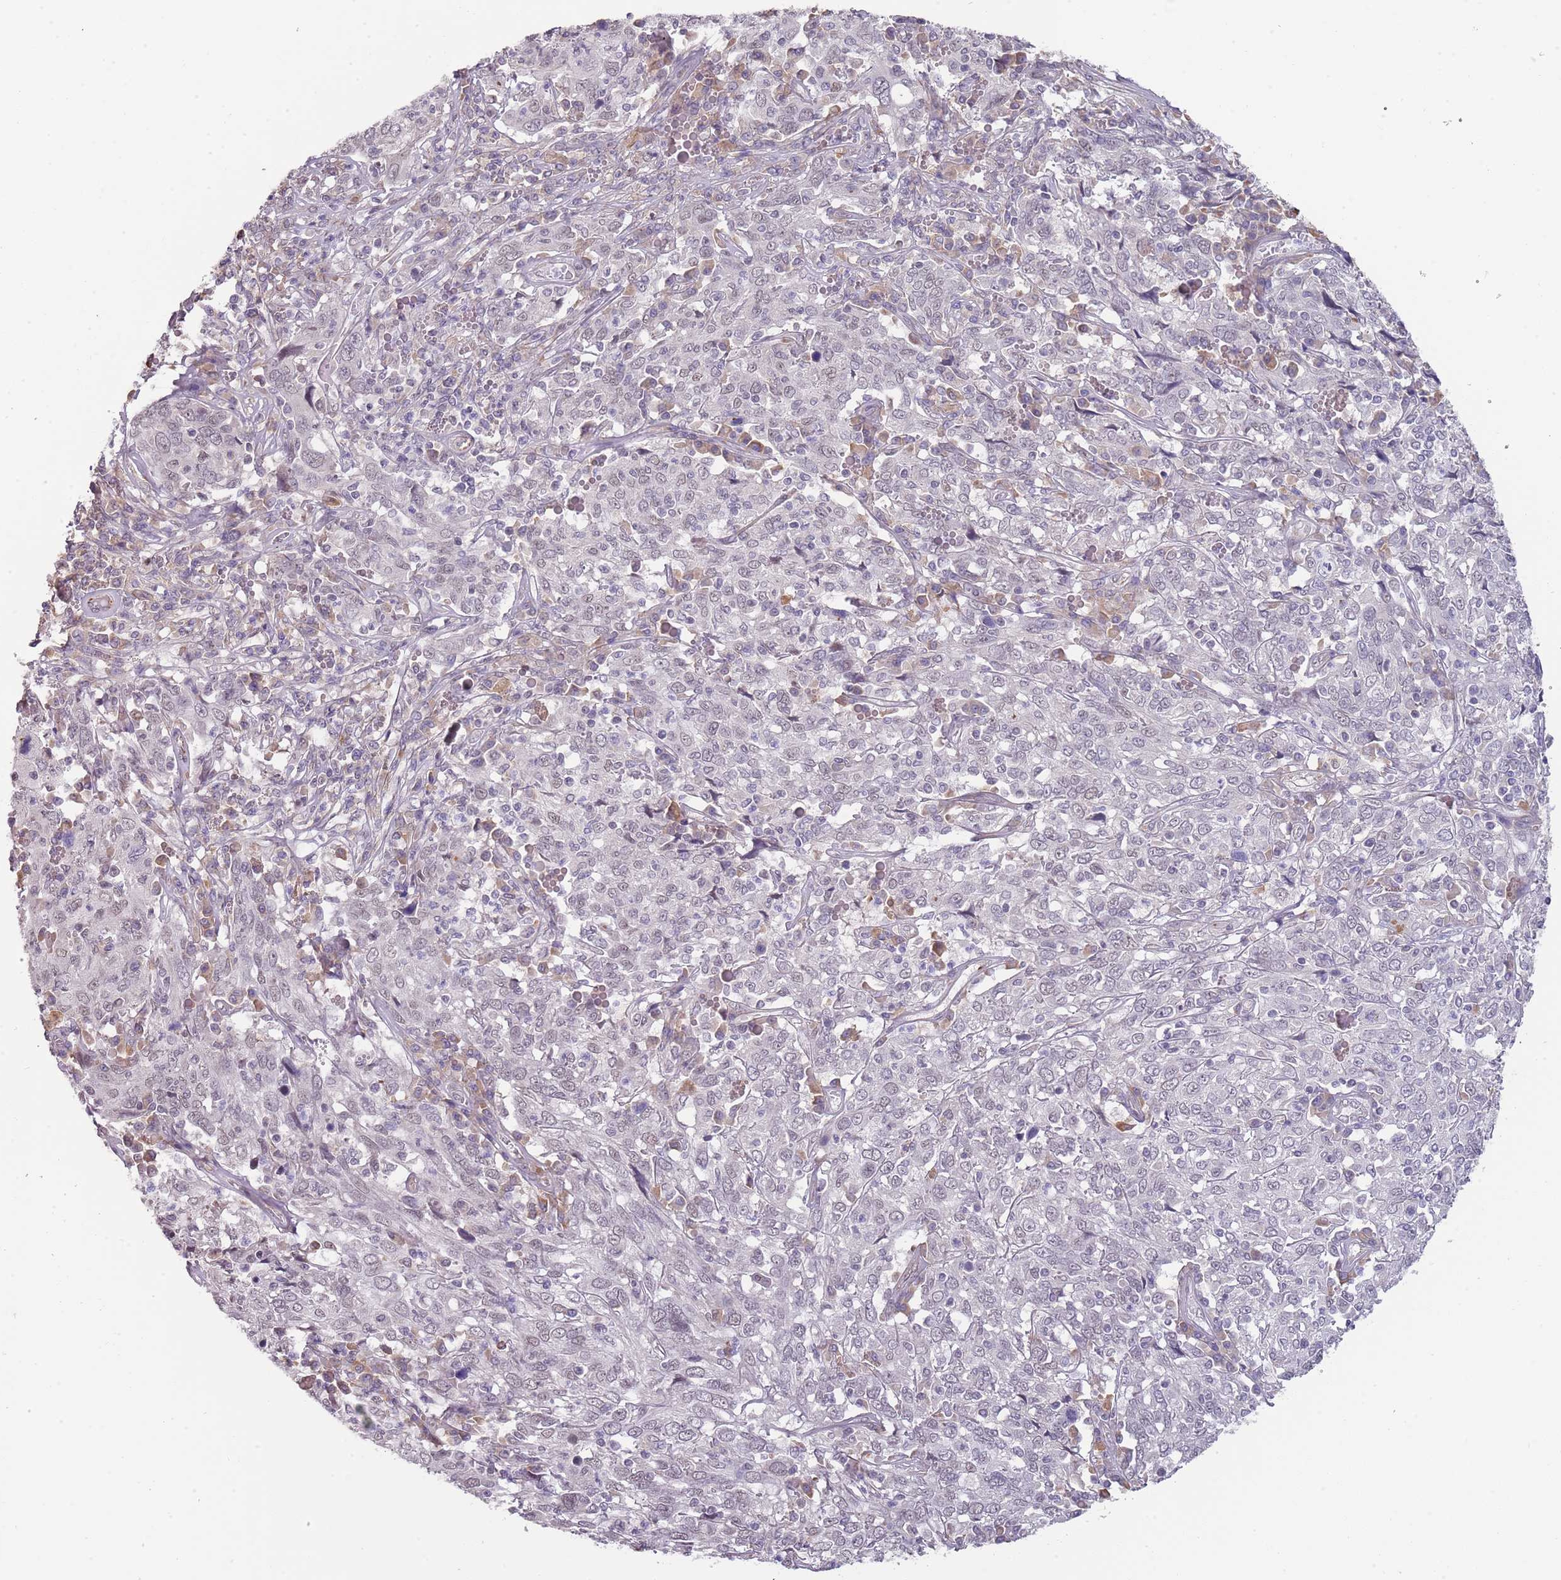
{"staining": {"intensity": "negative", "quantity": "none", "location": "none"}, "tissue": "cervical cancer", "cell_type": "Tumor cells", "image_type": "cancer", "snomed": [{"axis": "morphology", "description": "Squamous cell carcinoma, NOS"}, {"axis": "topography", "description": "Cervix"}], "caption": "This is an IHC histopathology image of human cervical squamous cell carcinoma. There is no staining in tumor cells.", "gene": "NBPF3", "patient": {"sex": "female", "age": 46}}